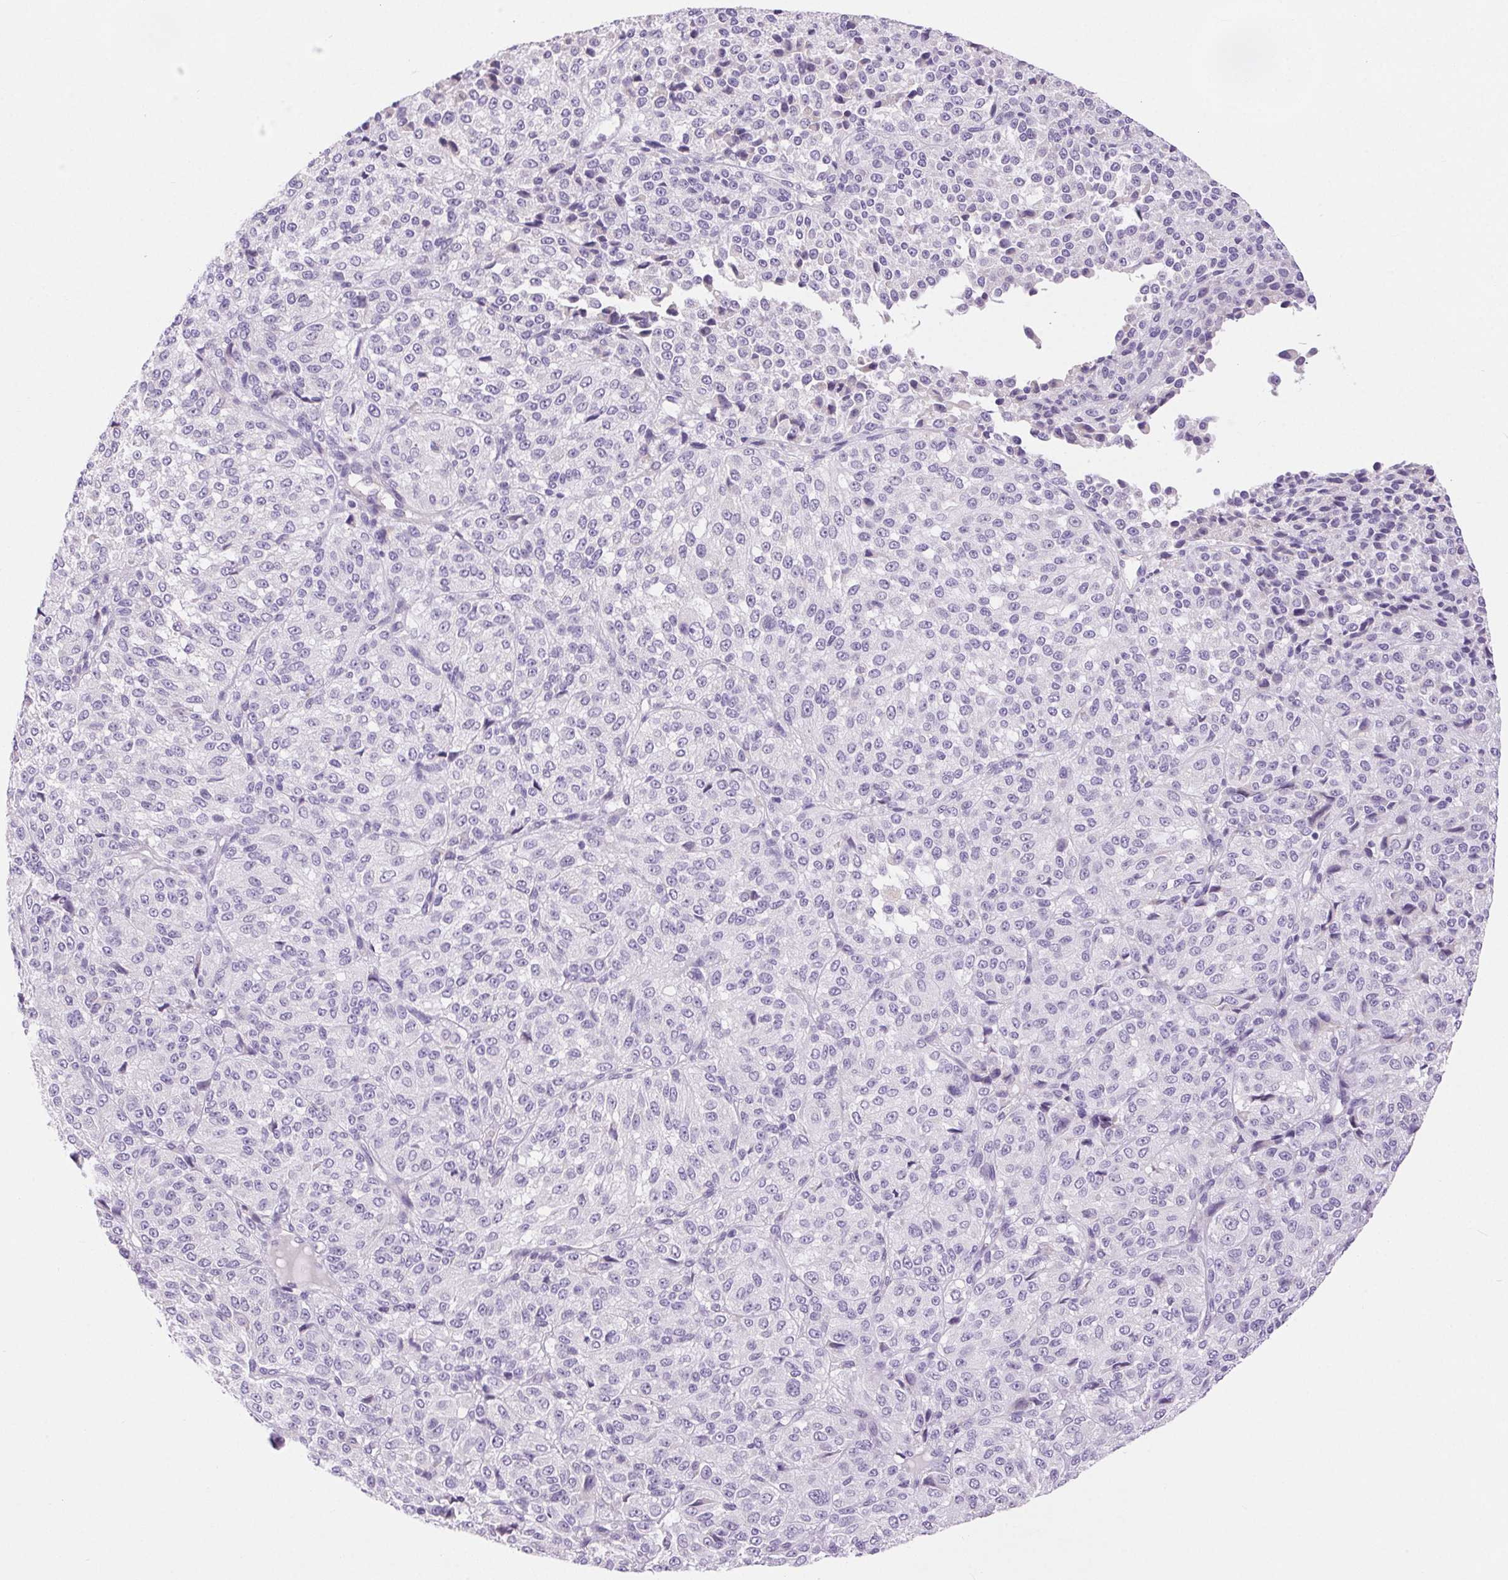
{"staining": {"intensity": "negative", "quantity": "none", "location": "none"}, "tissue": "melanoma", "cell_type": "Tumor cells", "image_type": "cancer", "snomed": [{"axis": "morphology", "description": "Malignant melanoma, Metastatic site"}, {"axis": "topography", "description": "Brain"}], "caption": "The histopathology image shows no staining of tumor cells in melanoma.", "gene": "ARHGAP11B", "patient": {"sex": "female", "age": 56}}